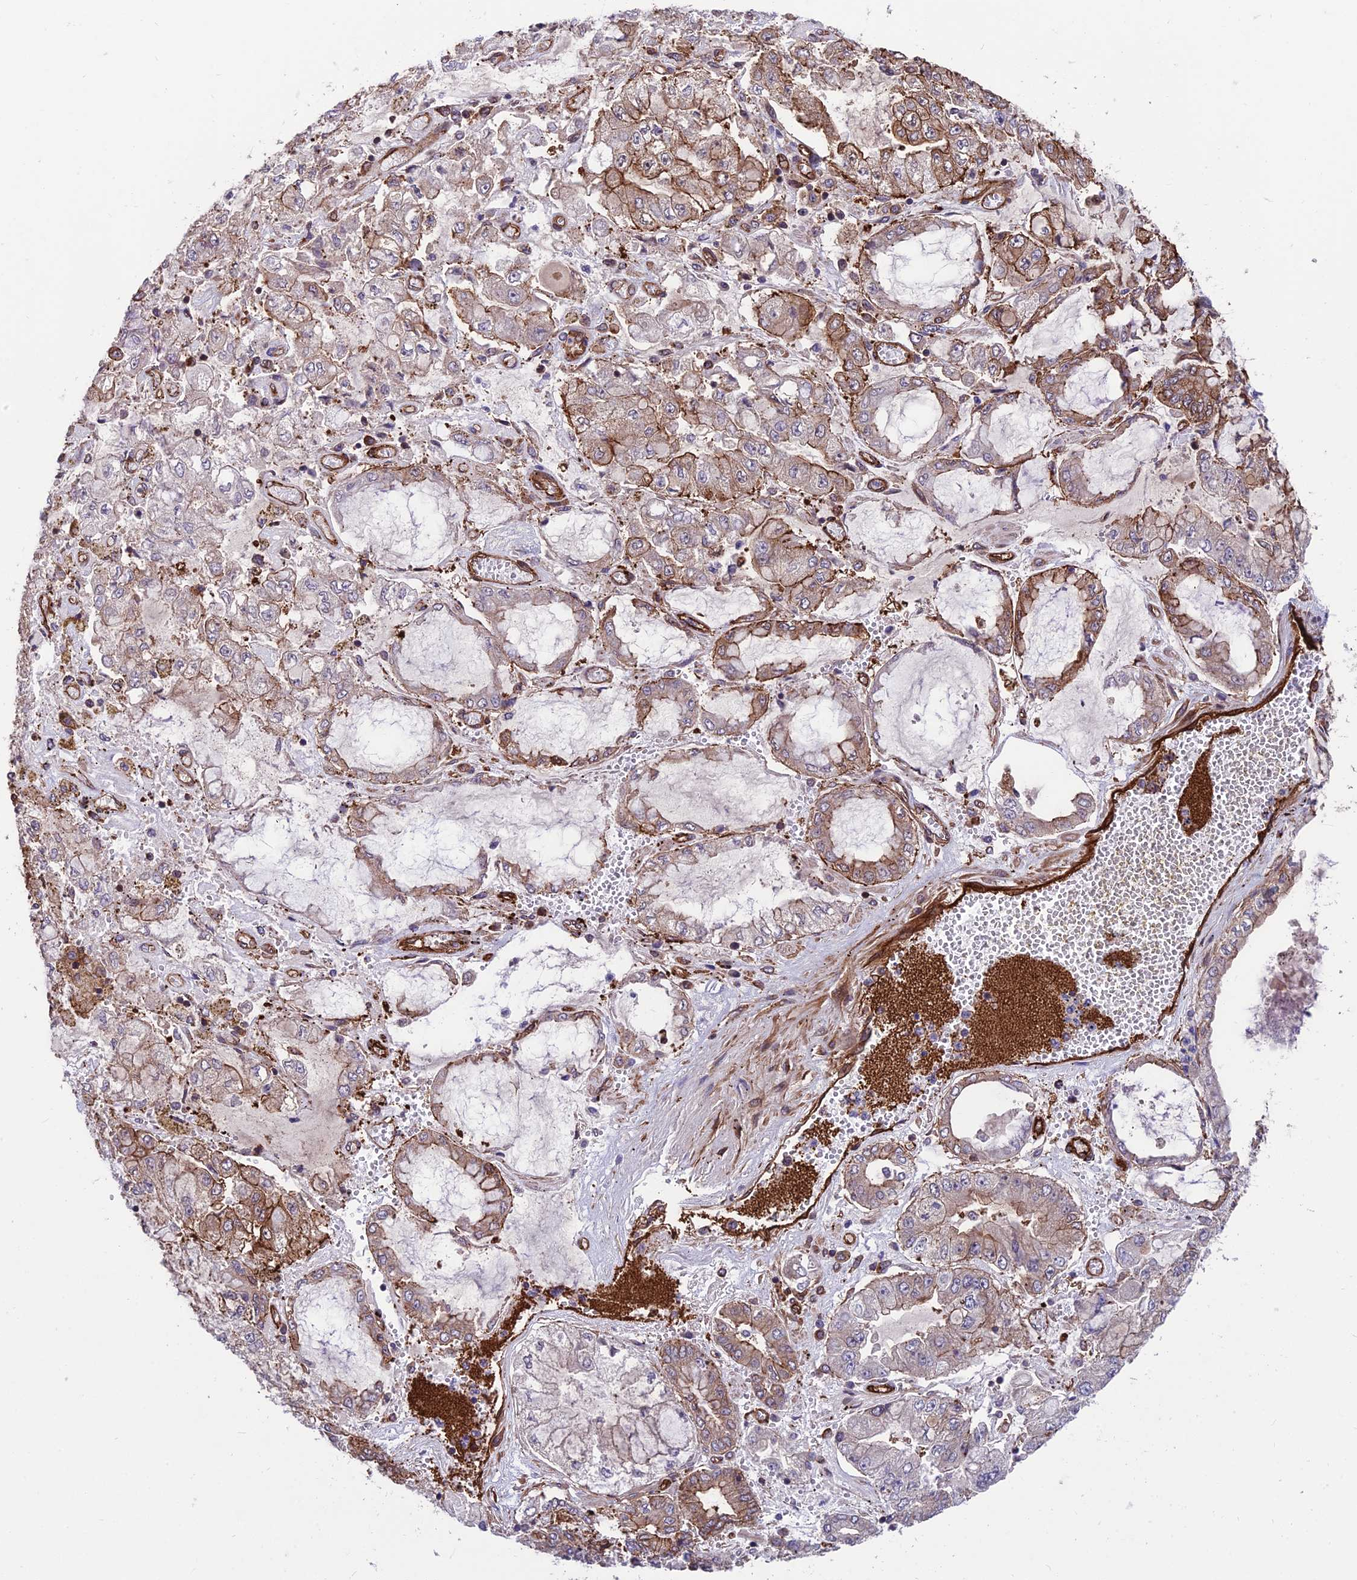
{"staining": {"intensity": "moderate", "quantity": "25%-75%", "location": "cytoplasmic/membranous"}, "tissue": "stomach cancer", "cell_type": "Tumor cells", "image_type": "cancer", "snomed": [{"axis": "morphology", "description": "Adenocarcinoma, NOS"}, {"axis": "topography", "description": "Stomach"}], "caption": "A histopathology image showing moderate cytoplasmic/membranous positivity in about 25%-75% of tumor cells in adenocarcinoma (stomach), as visualized by brown immunohistochemical staining.", "gene": "RTN4RL1", "patient": {"sex": "male", "age": 76}}